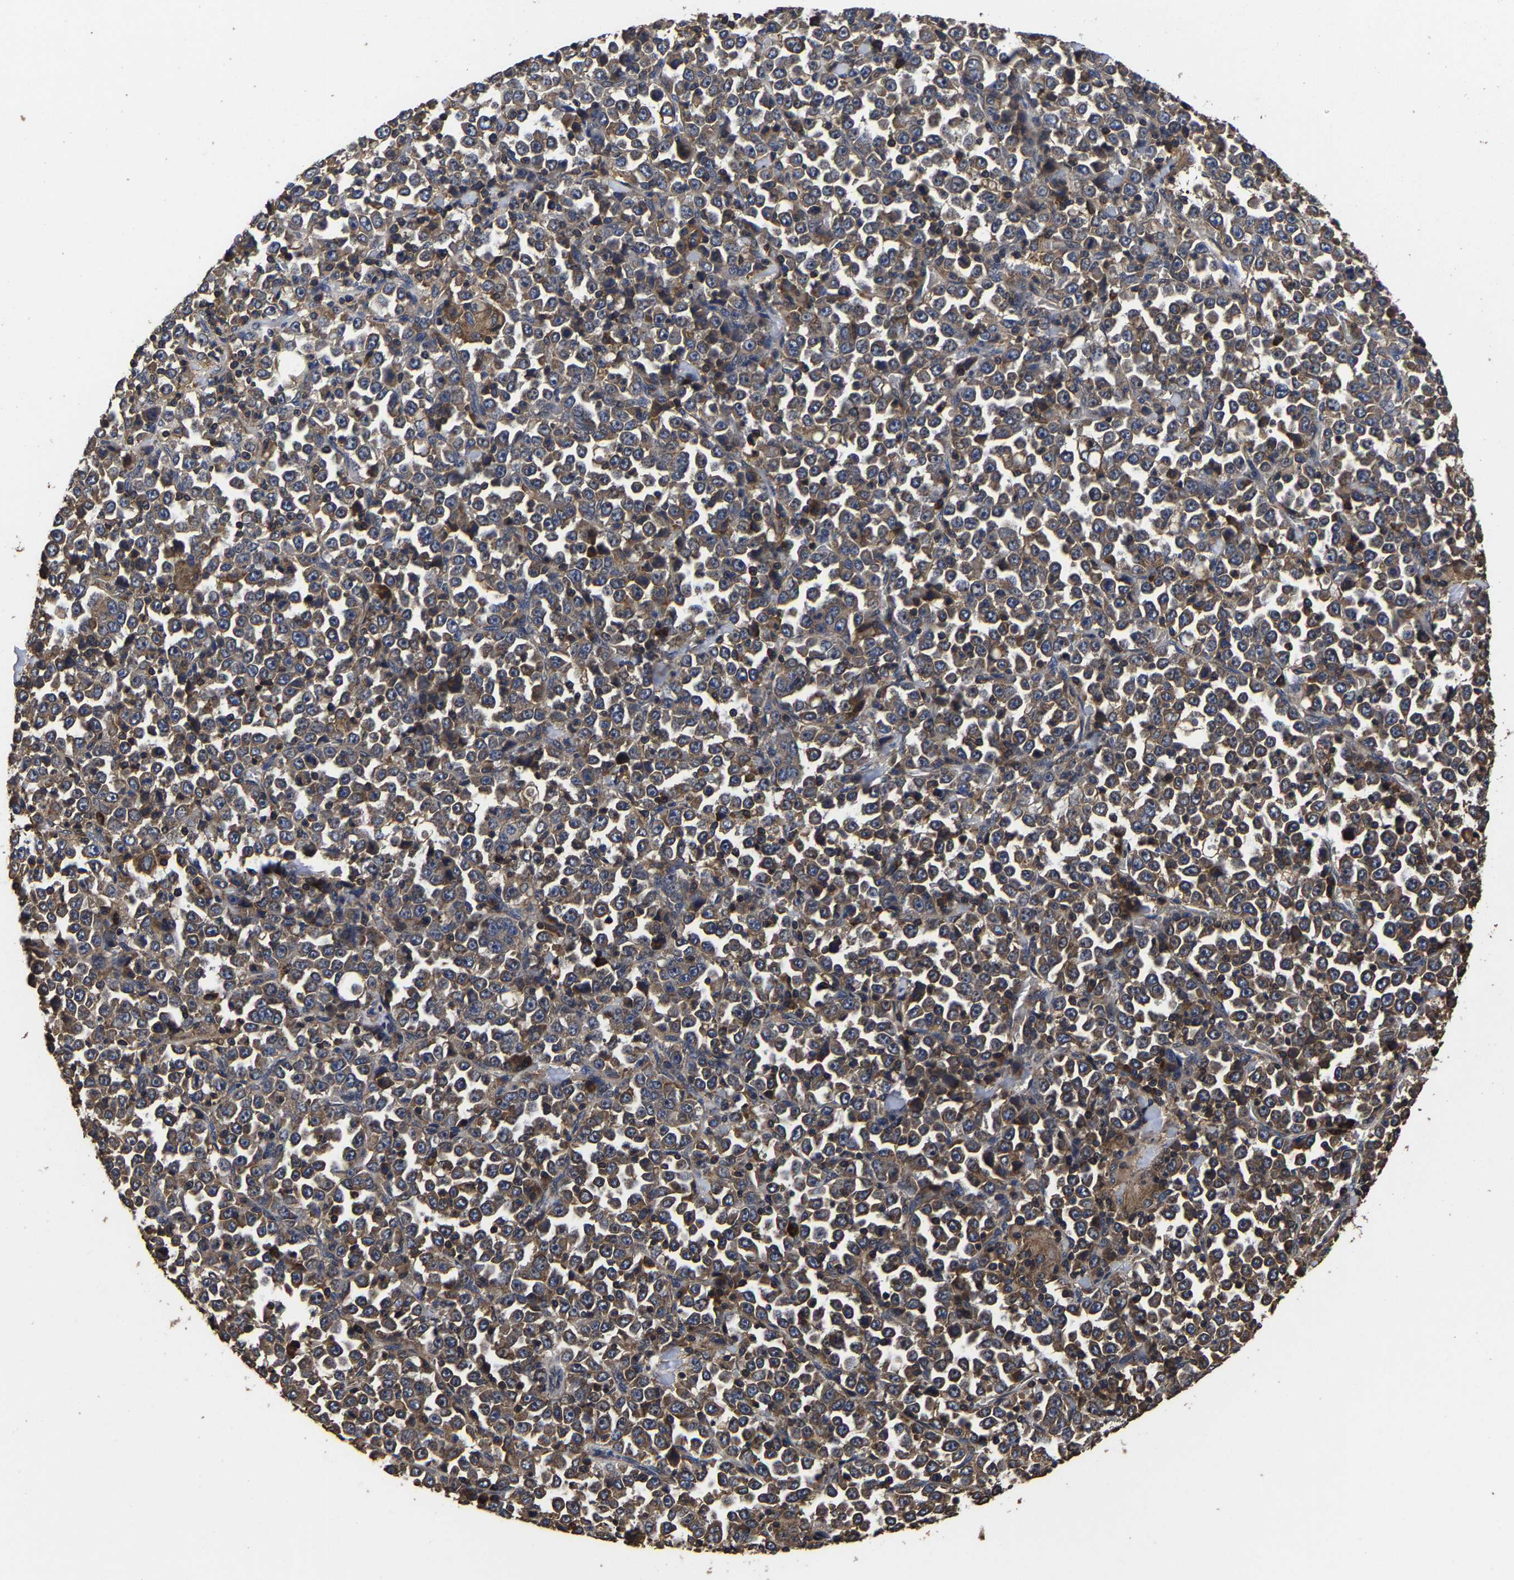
{"staining": {"intensity": "moderate", "quantity": ">75%", "location": "cytoplasmic/membranous"}, "tissue": "stomach cancer", "cell_type": "Tumor cells", "image_type": "cancer", "snomed": [{"axis": "morphology", "description": "Normal tissue, NOS"}, {"axis": "morphology", "description": "Adenocarcinoma, NOS"}, {"axis": "topography", "description": "Stomach, upper"}, {"axis": "topography", "description": "Stomach"}], "caption": "Moderate cytoplasmic/membranous expression is seen in about >75% of tumor cells in adenocarcinoma (stomach). (IHC, brightfield microscopy, high magnification).", "gene": "ITCH", "patient": {"sex": "male", "age": 59}}